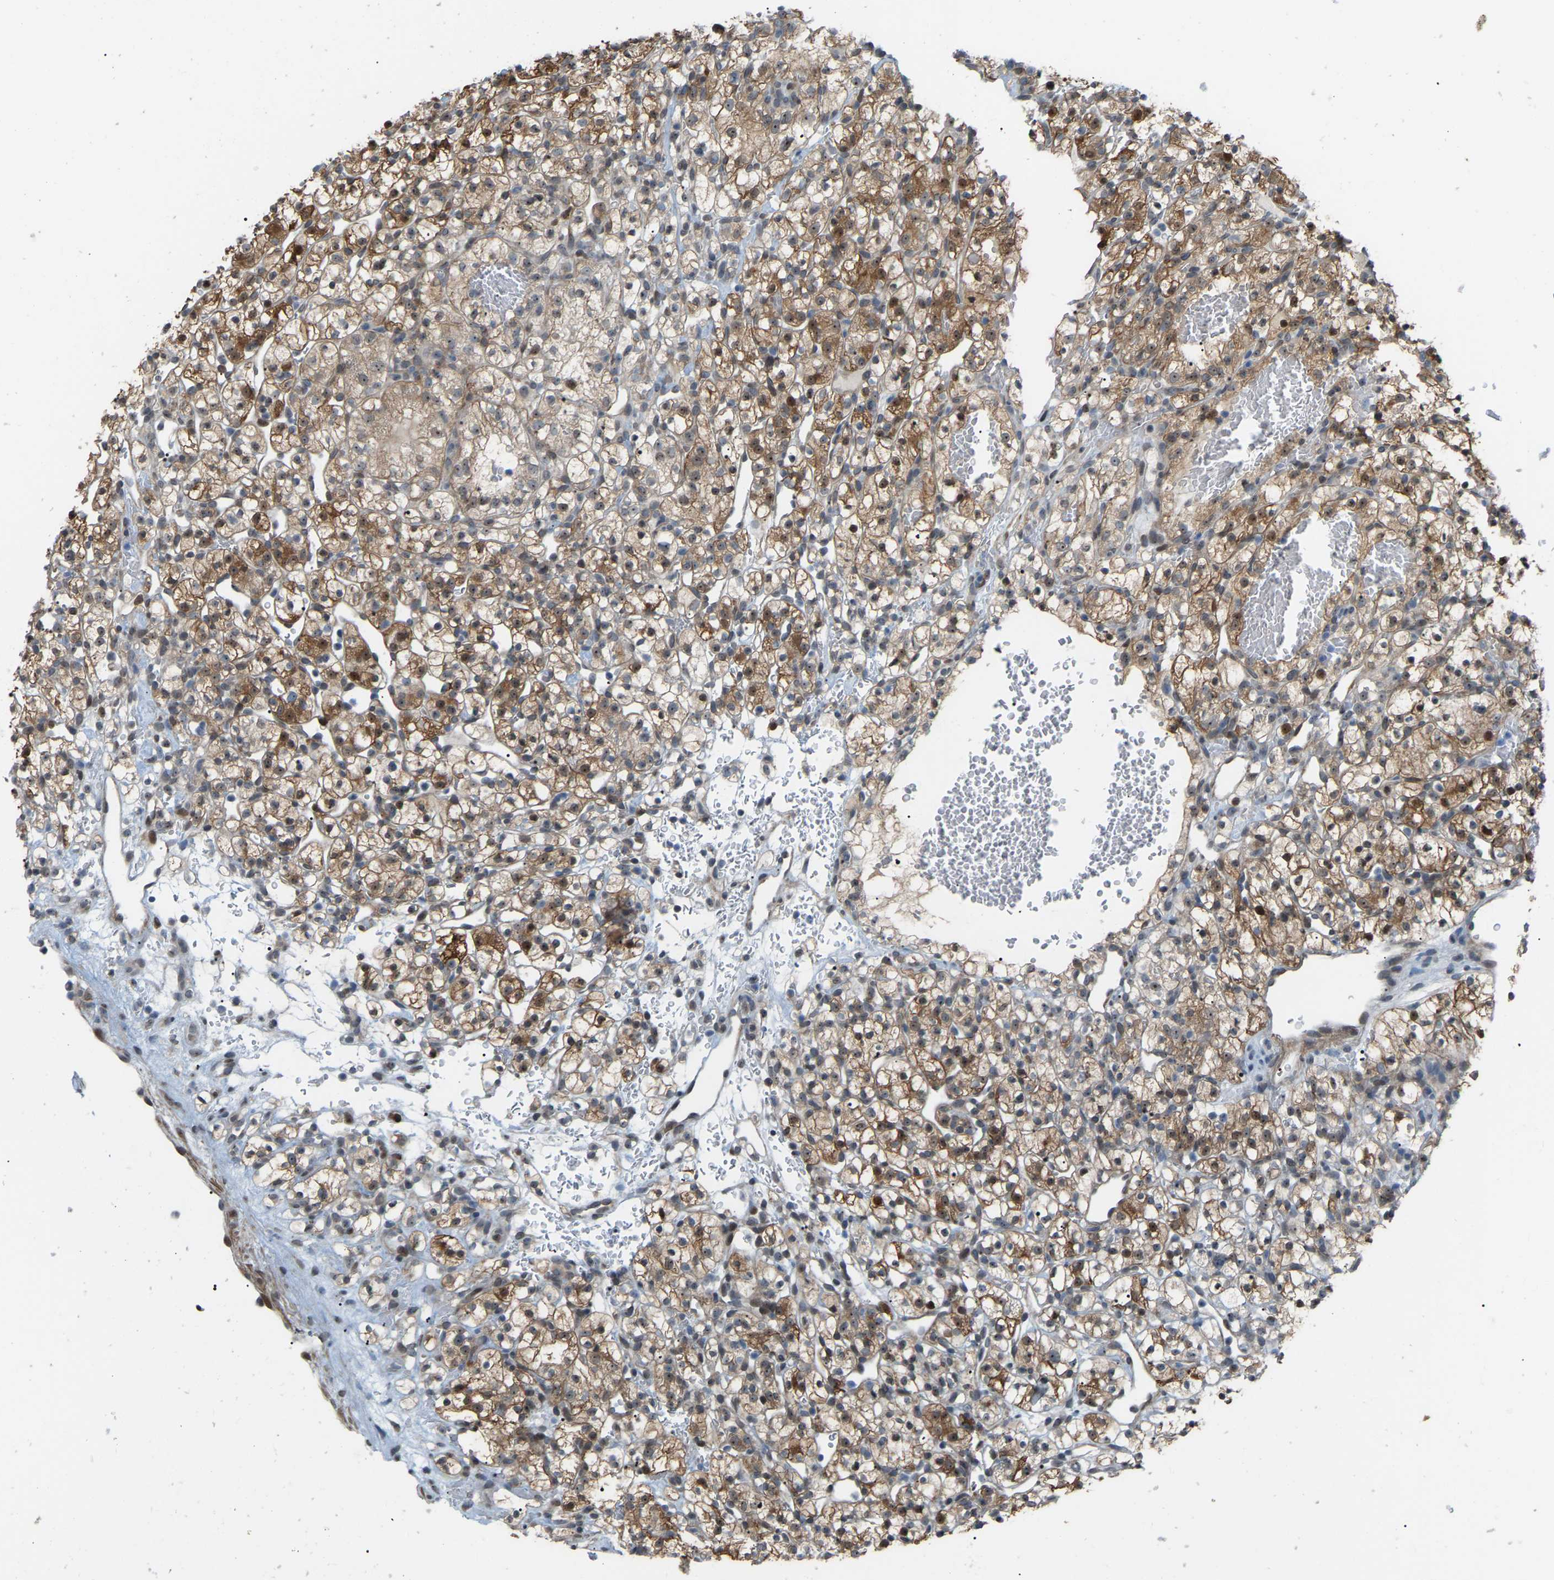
{"staining": {"intensity": "moderate", "quantity": ">75%", "location": "cytoplasmic/membranous,nuclear"}, "tissue": "renal cancer", "cell_type": "Tumor cells", "image_type": "cancer", "snomed": [{"axis": "morphology", "description": "Adenocarcinoma, NOS"}, {"axis": "topography", "description": "Kidney"}], "caption": "Renal adenocarcinoma was stained to show a protein in brown. There is medium levels of moderate cytoplasmic/membranous and nuclear positivity in about >75% of tumor cells.", "gene": "CROT", "patient": {"sex": "female", "age": 57}}